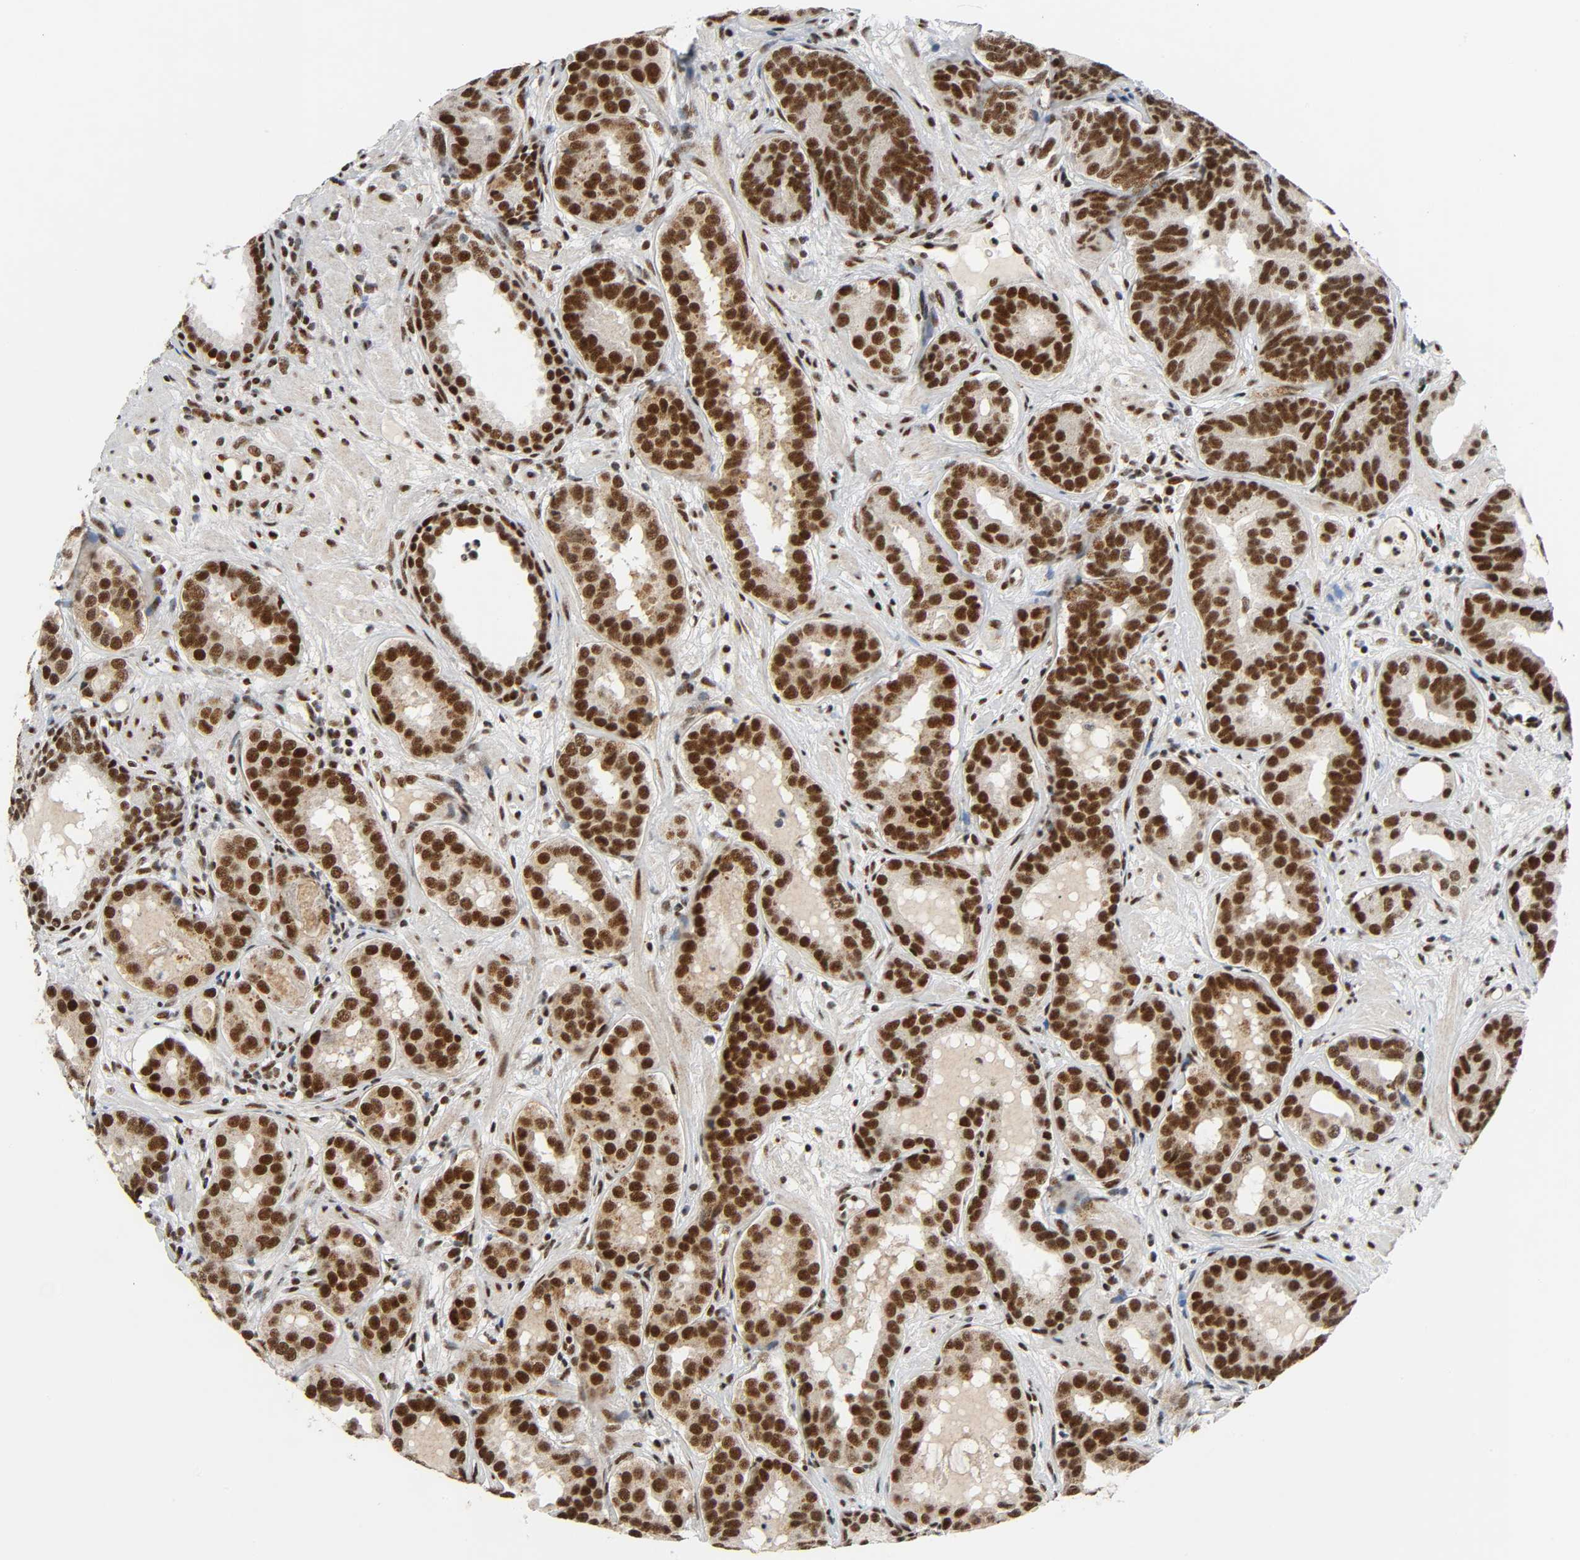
{"staining": {"intensity": "strong", "quantity": ">75%", "location": "nuclear"}, "tissue": "prostate cancer", "cell_type": "Tumor cells", "image_type": "cancer", "snomed": [{"axis": "morphology", "description": "Adenocarcinoma, Low grade"}, {"axis": "topography", "description": "Prostate"}], "caption": "A micrograph showing strong nuclear staining in approximately >75% of tumor cells in low-grade adenocarcinoma (prostate), as visualized by brown immunohistochemical staining.", "gene": "CDK9", "patient": {"sex": "male", "age": 59}}